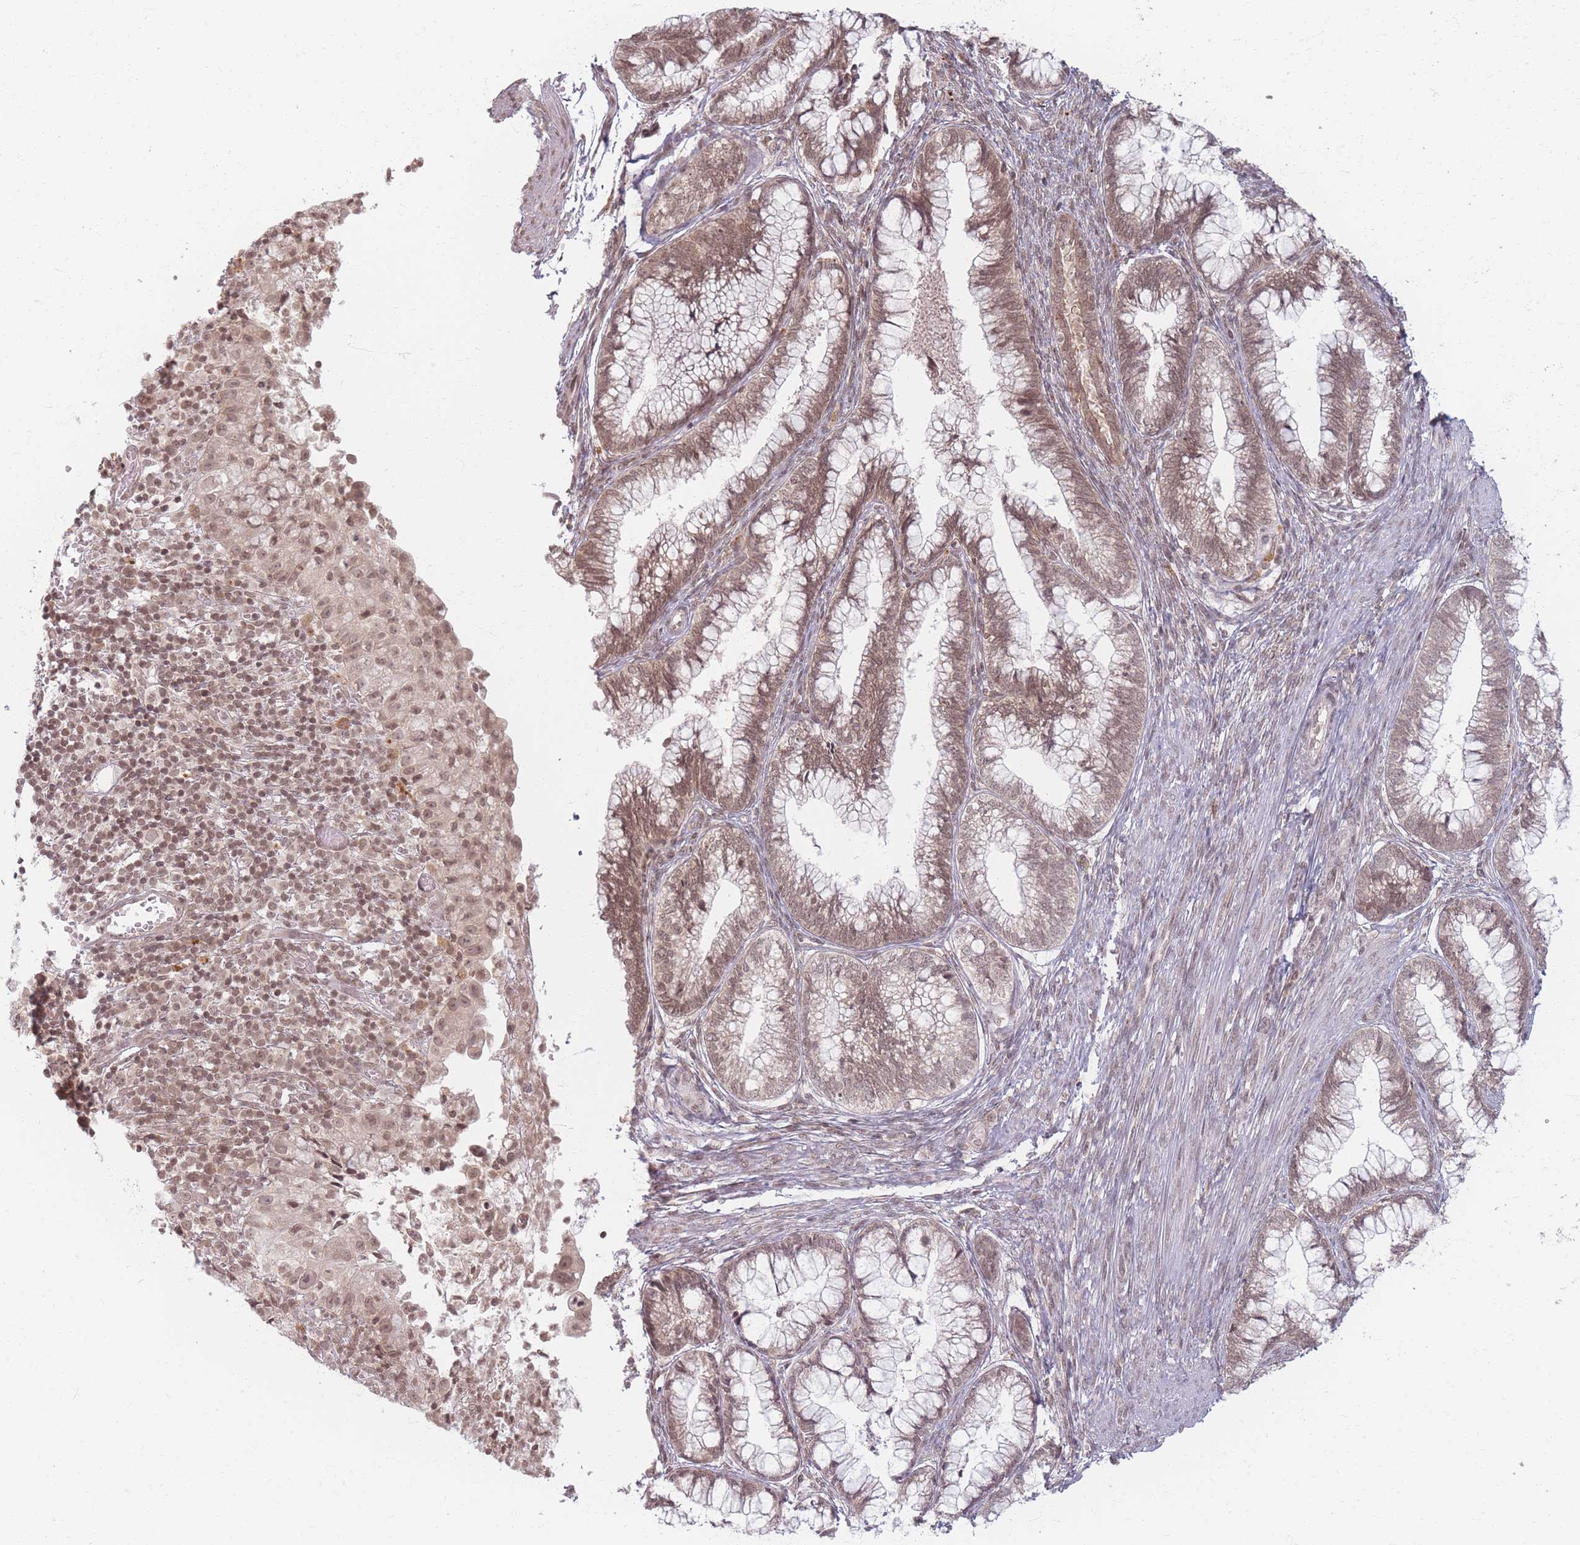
{"staining": {"intensity": "weak", "quantity": ">75%", "location": "cytoplasmic/membranous,nuclear"}, "tissue": "cervical cancer", "cell_type": "Tumor cells", "image_type": "cancer", "snomed": [{"axis": "morphology", "description": "Adenocarcinoma, NOS"}, {"axis": "topography", "description": "Cervix"}], "caption": "IHC of adenocarcinoma (cervical) exhibits low levels of weak cytoplasmic/membranous and nuclear positivity in approximately >75% of tumor cells.", "gene": "SPATA45", "patient": {"sex": "female", "age": 44}}